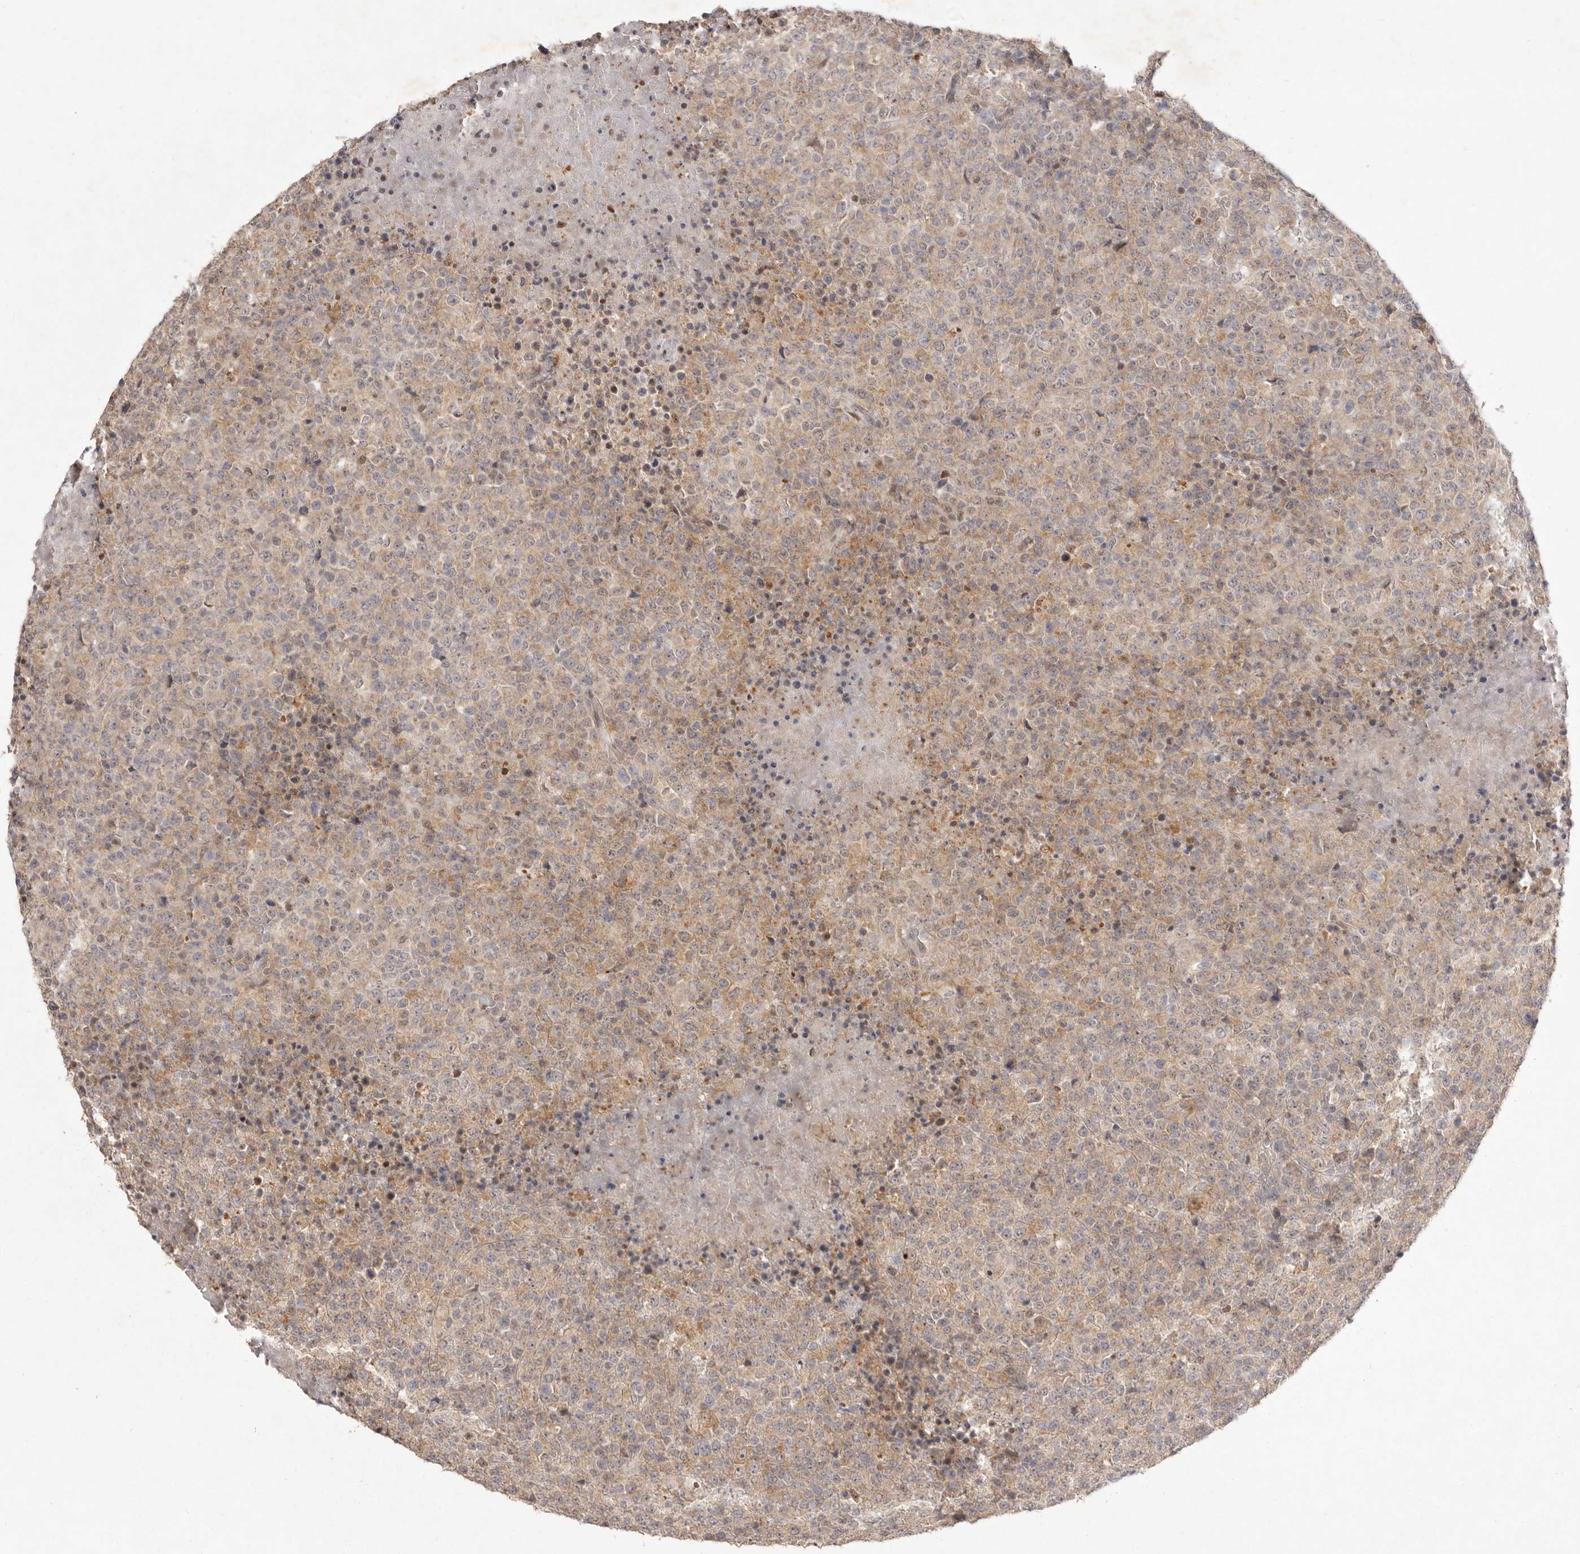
{"staining": {"intensity": "weak", "quantity": ">75%", "location": "cytoplasmic/membranous"}, "tissue": "lymphoma", "cell_type": "Tumor cells", "image_type": "cancer", "snomed": [{"axis": "morphology", "description": "Malignant lymphoma, non-Hodgkin's type, High grade"}, {"axis": "topography", "description": "Lymph node"}], "caption": "DAB (3,3'-diaminobenzidine) immunohistochemical staining of human lymphoma demonstrates weak cytoplasmic/membranous protein expression in about >75% of tumor cells.", "gene": "TADA1", "patient": {"sex": "male", "age": 13}}